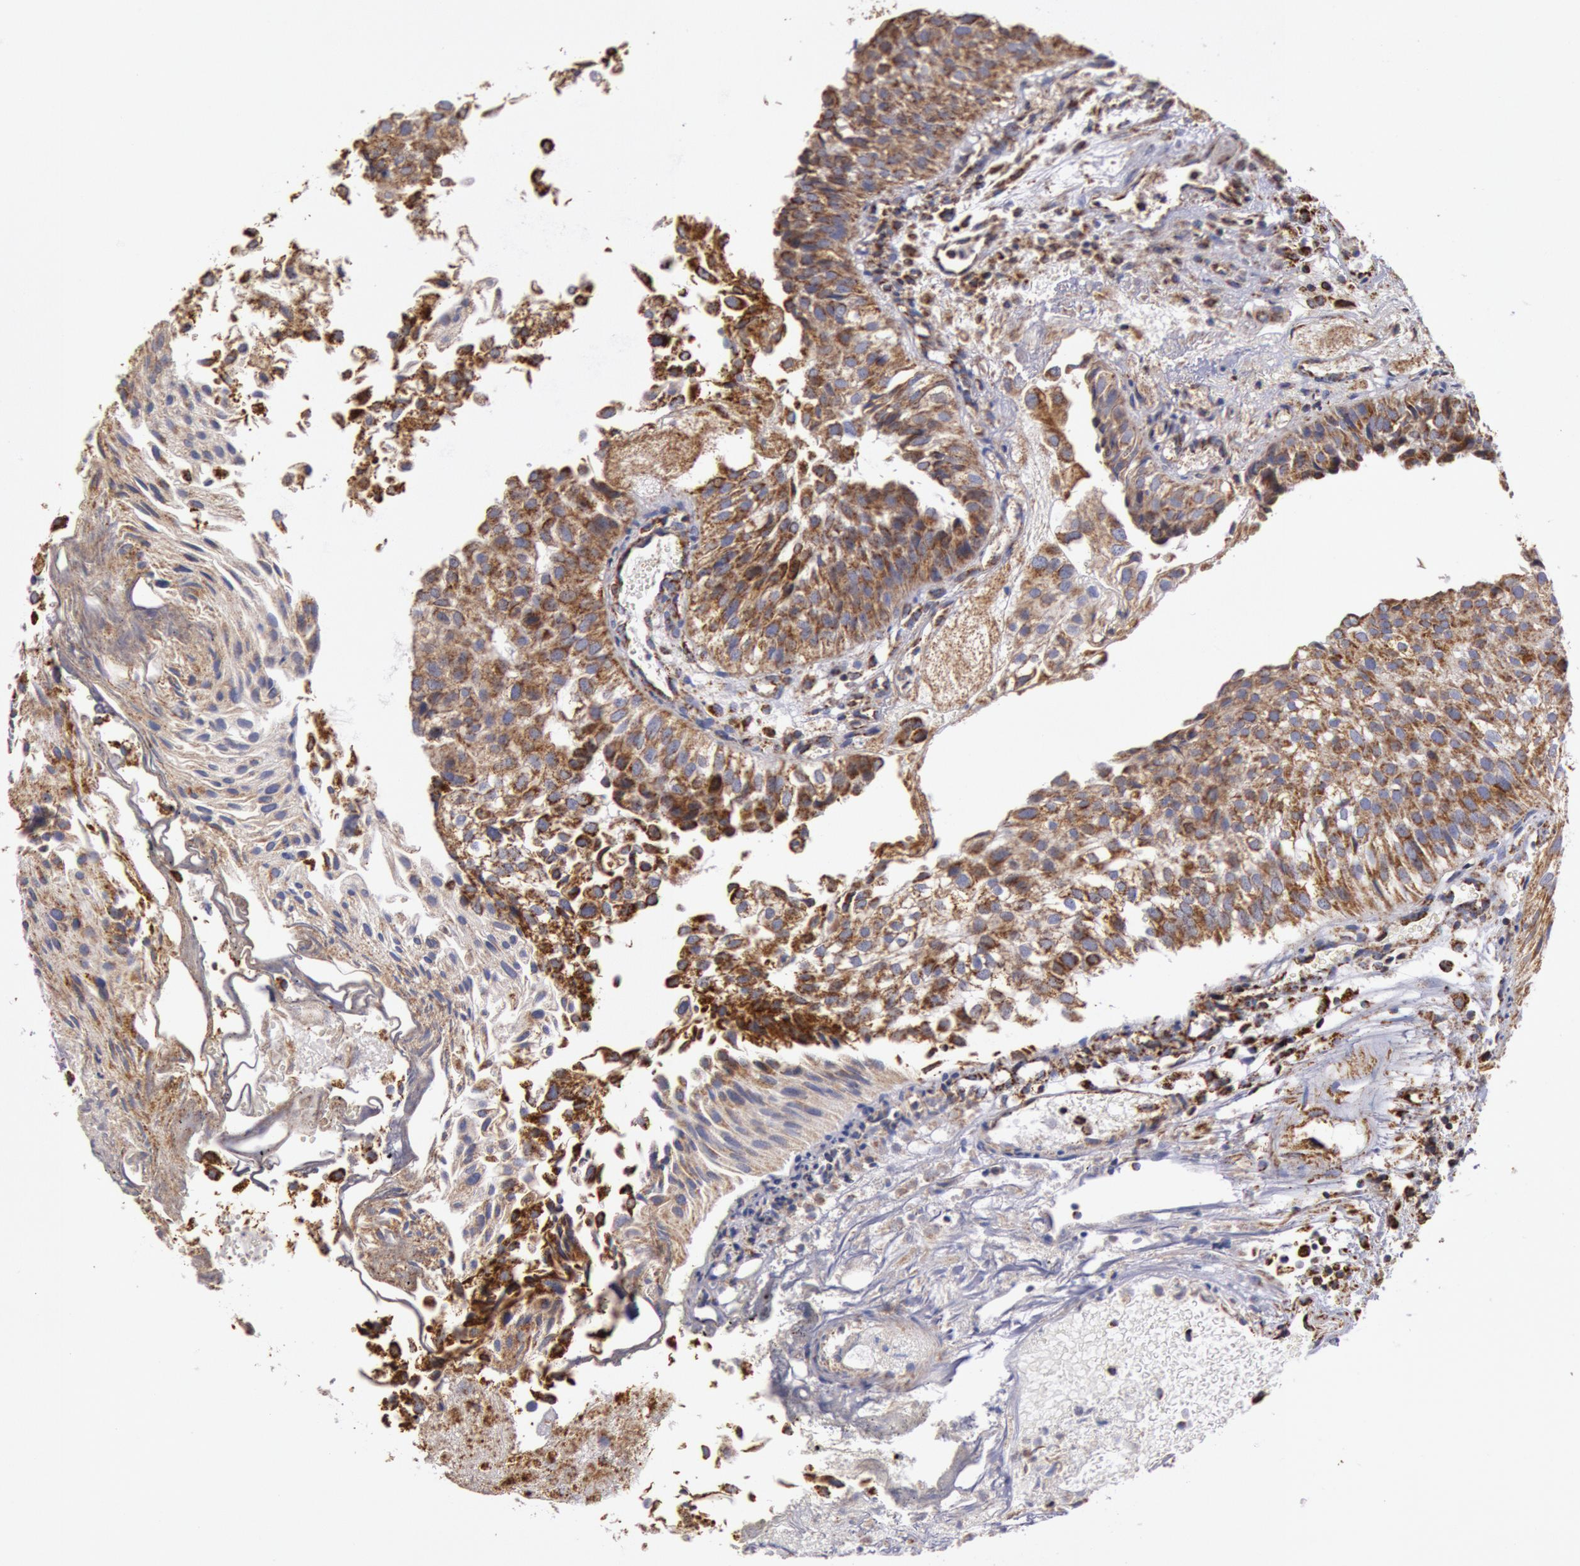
{"staining": {"intensity": "moderate", "quantity": ">75%", "location": "cytoplasmic/membranous"}, "tissue": "urothelial cancer", "cell_type": "Tumor cells", "image_type": "cancer", "snomed": [{"axis": "morphology", "description": "Urothelial carcinoma, Low grade"}, {"axis": "topography", "description": "Urinary bladder"}], "caption": "This is a micrograph of immunohistochemistry staining of urothelial cancer, which shows moderate staining in the cytoplasmic/membranous of tumor cells.", "gene": "CYC1", "patient": {"sex": "female", "age": 89}}